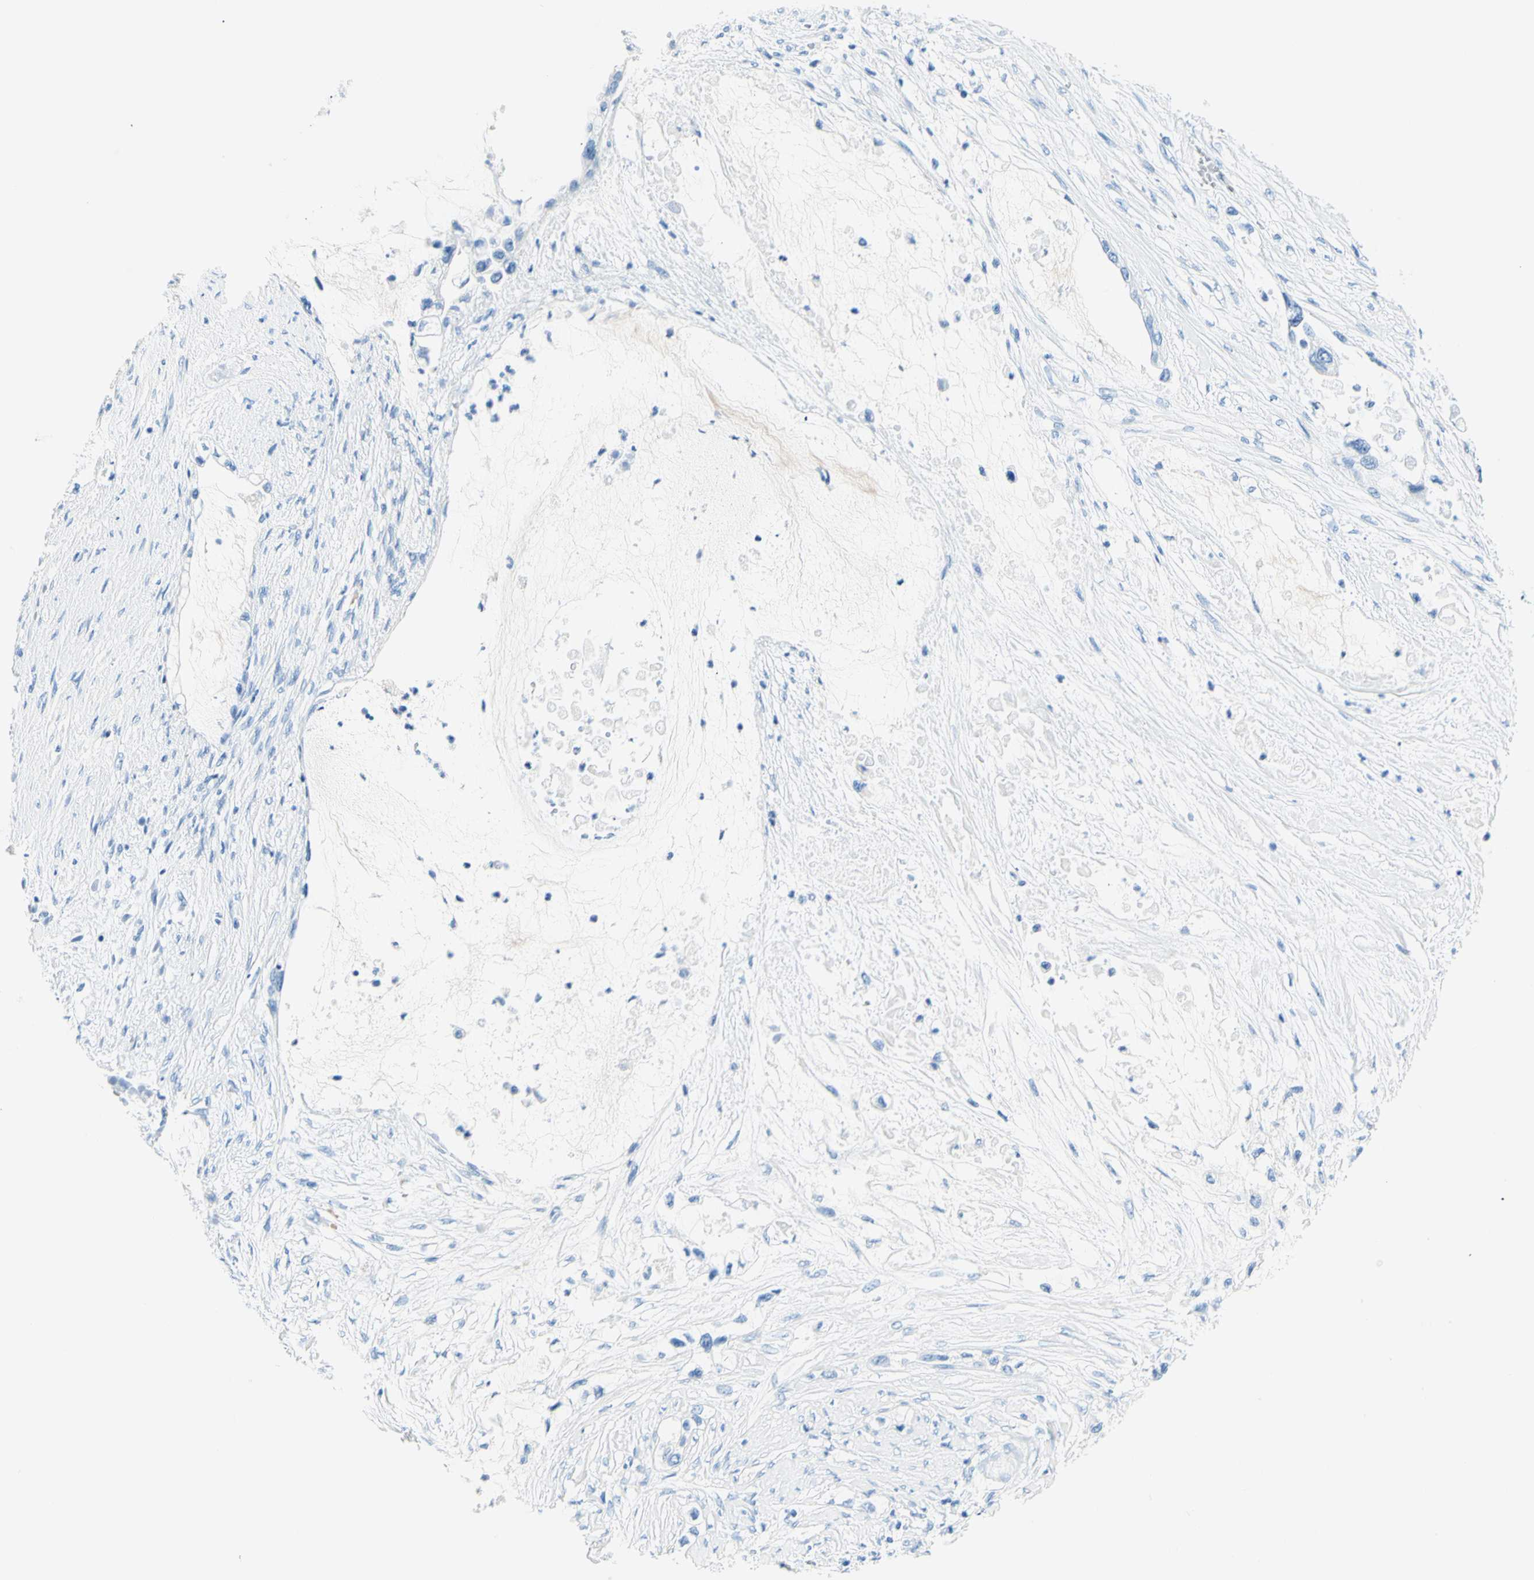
{"staining": {"intensity": "negative", "quantity": "none", "location": "none"}, "tissue": "pancreatic cancer", "cell_type": "Tumor cells", "image_type": "cancer", "snomed": [{"axis": "morphology", "description": "Adenocarcinoma, NOS"}, {"axis": "topography", "description": "Pancreas"}], "caption": "IHC photomicrograph of neoplastic tissue: human pancreatic cancer stained with DAB exhibits no significant protein expression in tumor cells.", "gene": "MYH2", "patient": {"sex": "female", "age": 70}}